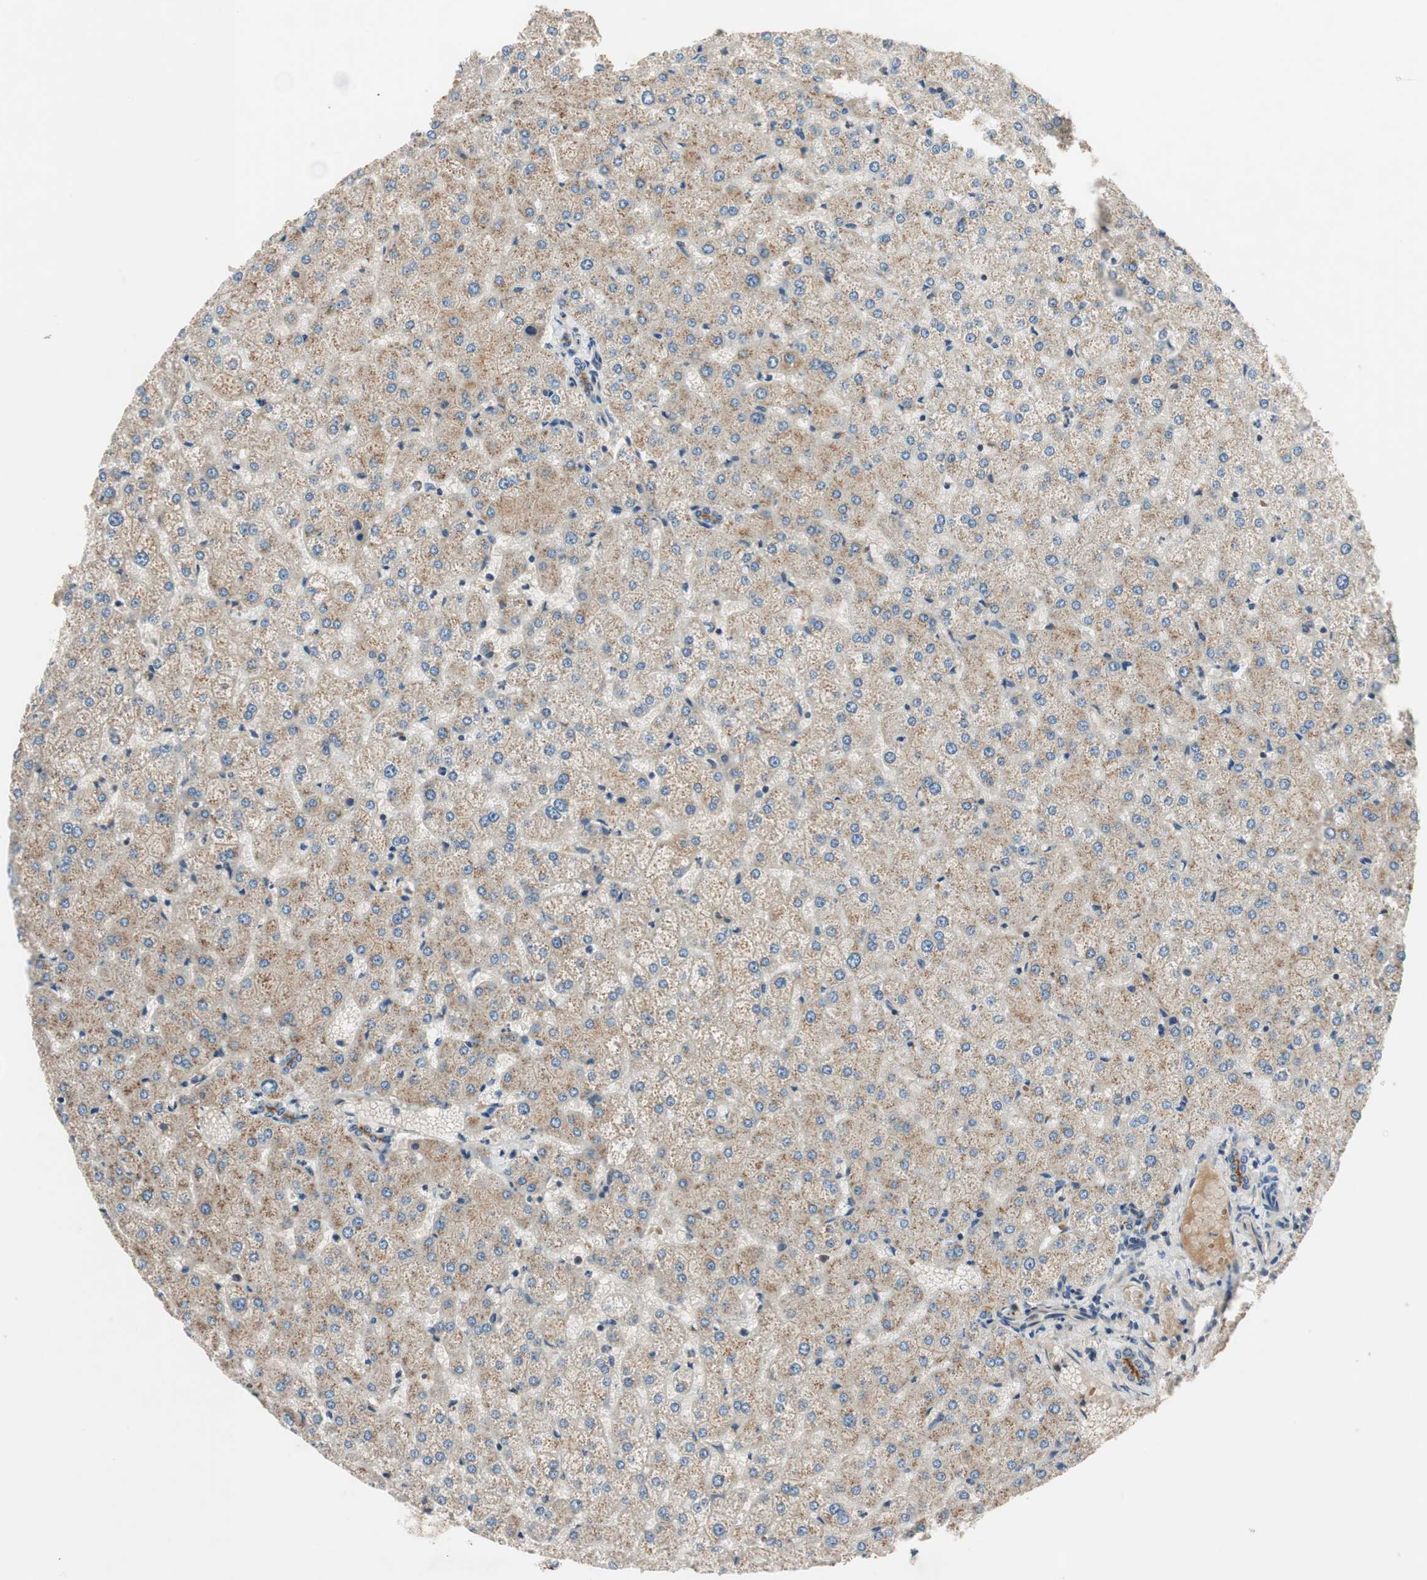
{"staining": {"intensity": "negative", "quantity": "none", "location": "none"}, "tissue": "liver", "cell_type": "Cholangiocytes", "image_type": "normal", "snomed": [{"axis": "morphology", "description": "Normal tissue, NOS"}, {"axis": "topography", "description": "Liver"}], "caption": "This is an IHC micrograph of unremarkable human liver. There is no staining in cholangiocytes.", "gene": "GCLM", "patient": {"sex": "female", "age": 32}}